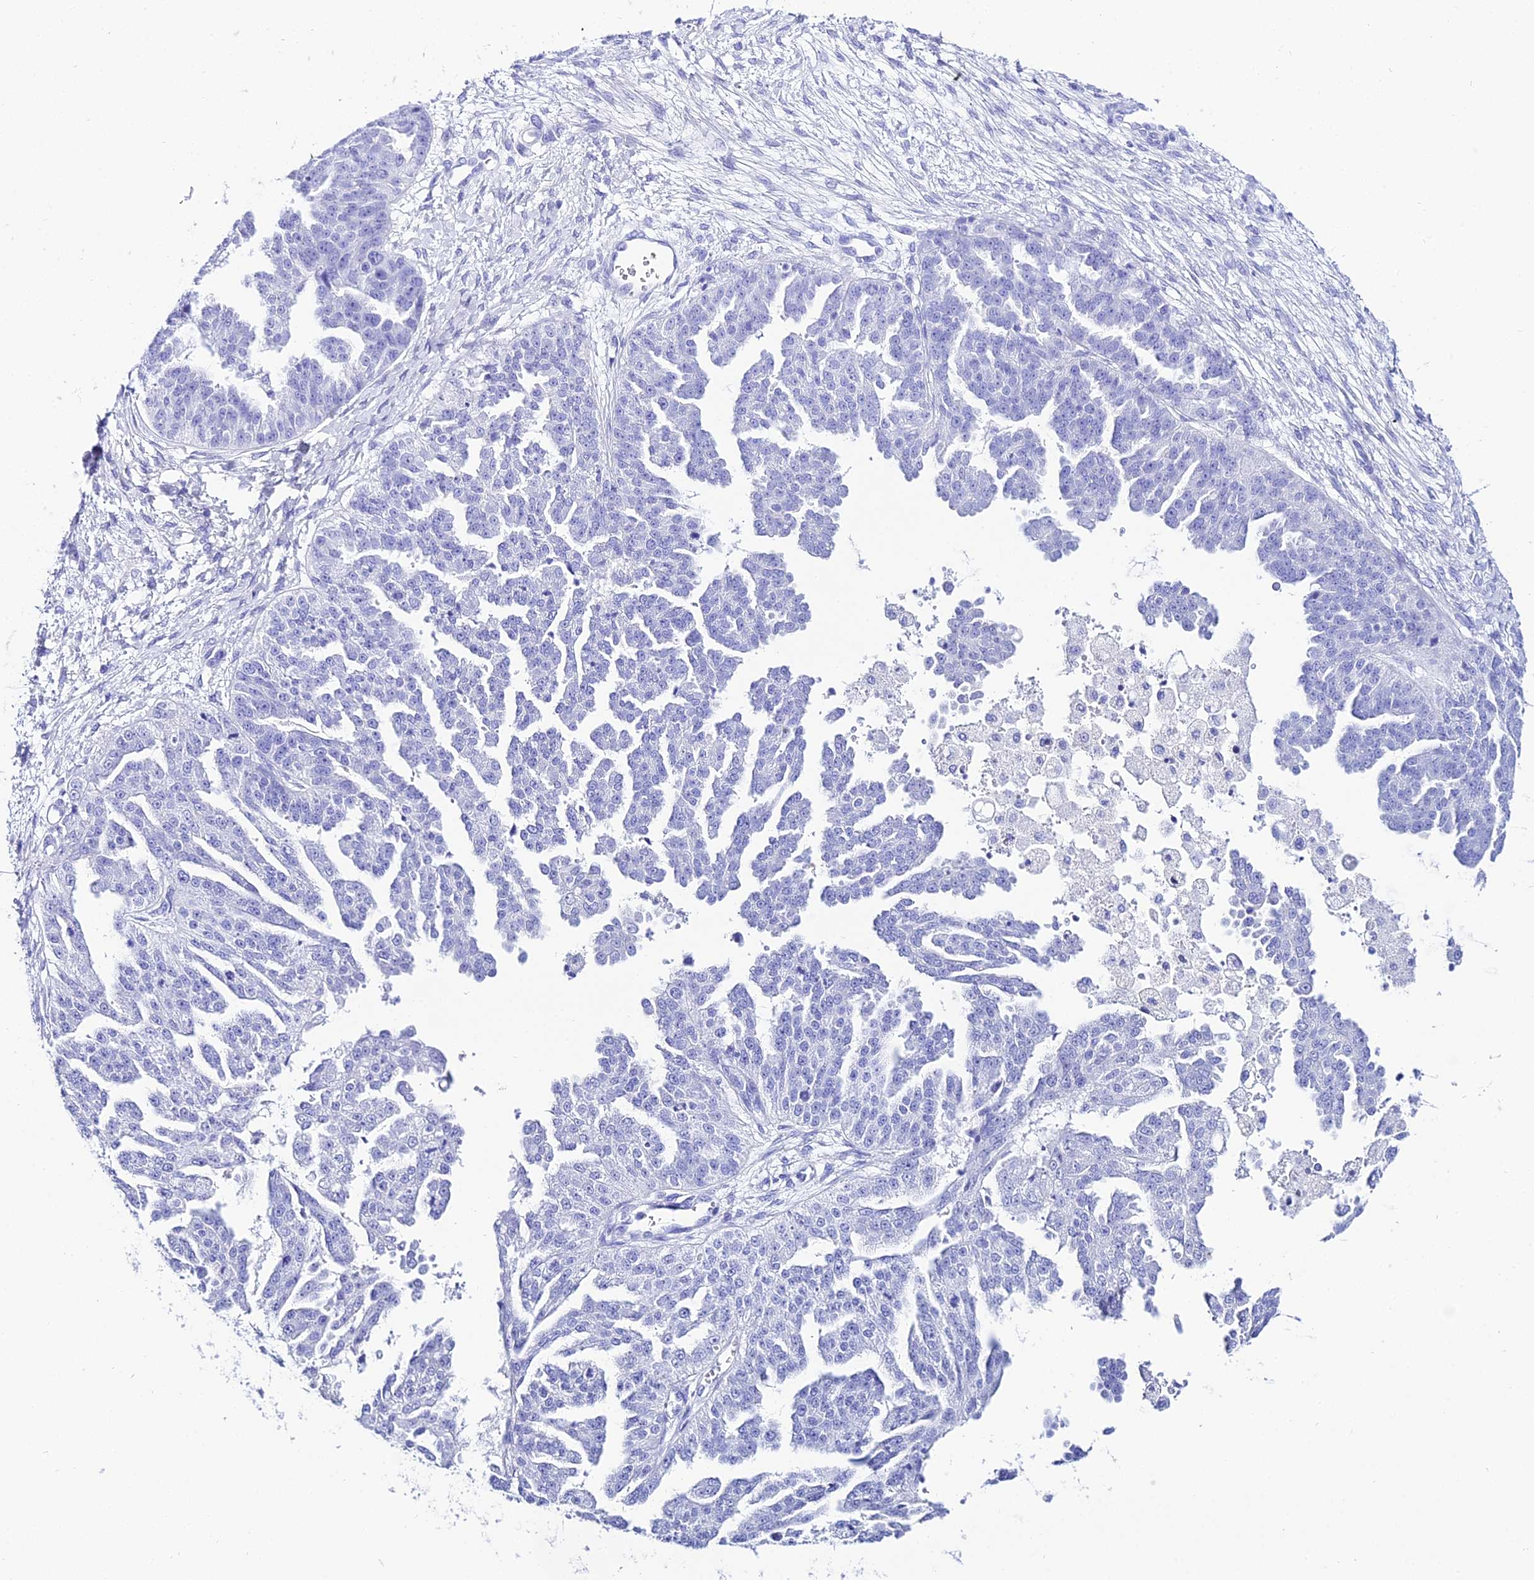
{"staining": {"intensity": "negative", "quantity": "none", "location": "none"}, "tissue": "ovarian cancer", "cell_type": "Tumor cells", "image_type": "cancer", "snomed": [{"axis": "morphology", "description": "Cystadenocarcinoma, serous, NOS"}, {"axis": "topography", "description": "Ovary"}], "caption": "A micrograph of human ovarian cancer (serous cystadenocarcinoma) is negative for staining in tumor cells. (DAB (3,3'-diaminobenzidine) immunohistochemistry with hematoxylin counter stain).", "gene": "TRMT44", "patient": {"sex": "female", "age": 58}}